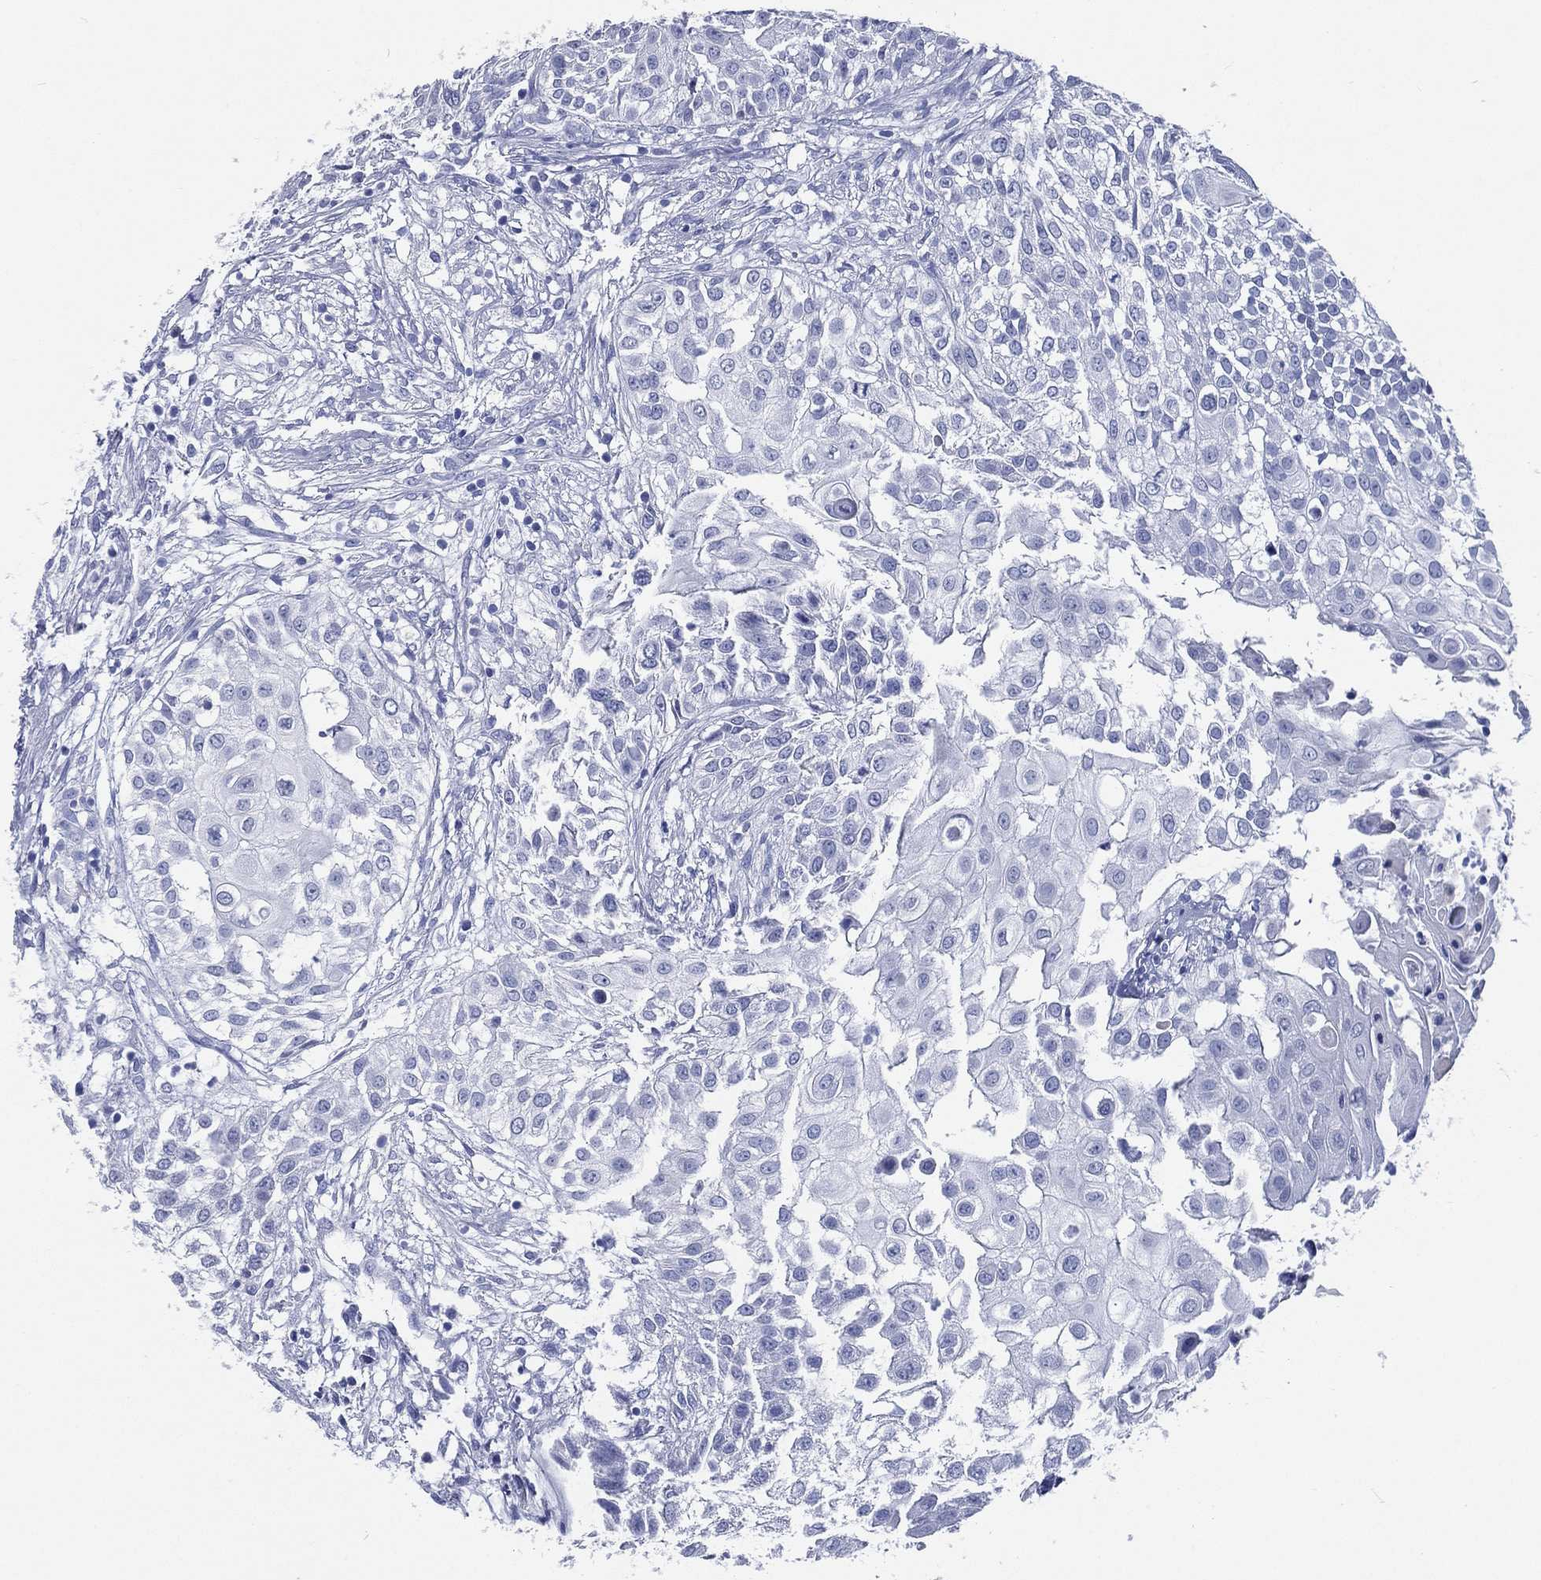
{"staining": {"intensity": "negative", "quantity": "none", "location": "none"}, "tissue": "urothelial cancer", "cell_type": "Tumor cells", "image_type": "cancer", "snomed": [{"axis": "morphology", "description": "Urothelial carcinoma, High grade"}, {"axis": "topography", "description": "Urinary bladder"}], "caption": "Immunohistochemical staining of high-grade urothelial carcinoma displays no significant expression in tumor cells. (Stains: DAB IHC with hematoxylin counter stain, Microscopy: brightfield microscopy at high magnification).", "gene": "RSPH4A", "patient": {"sex": "female", "age": 79}}